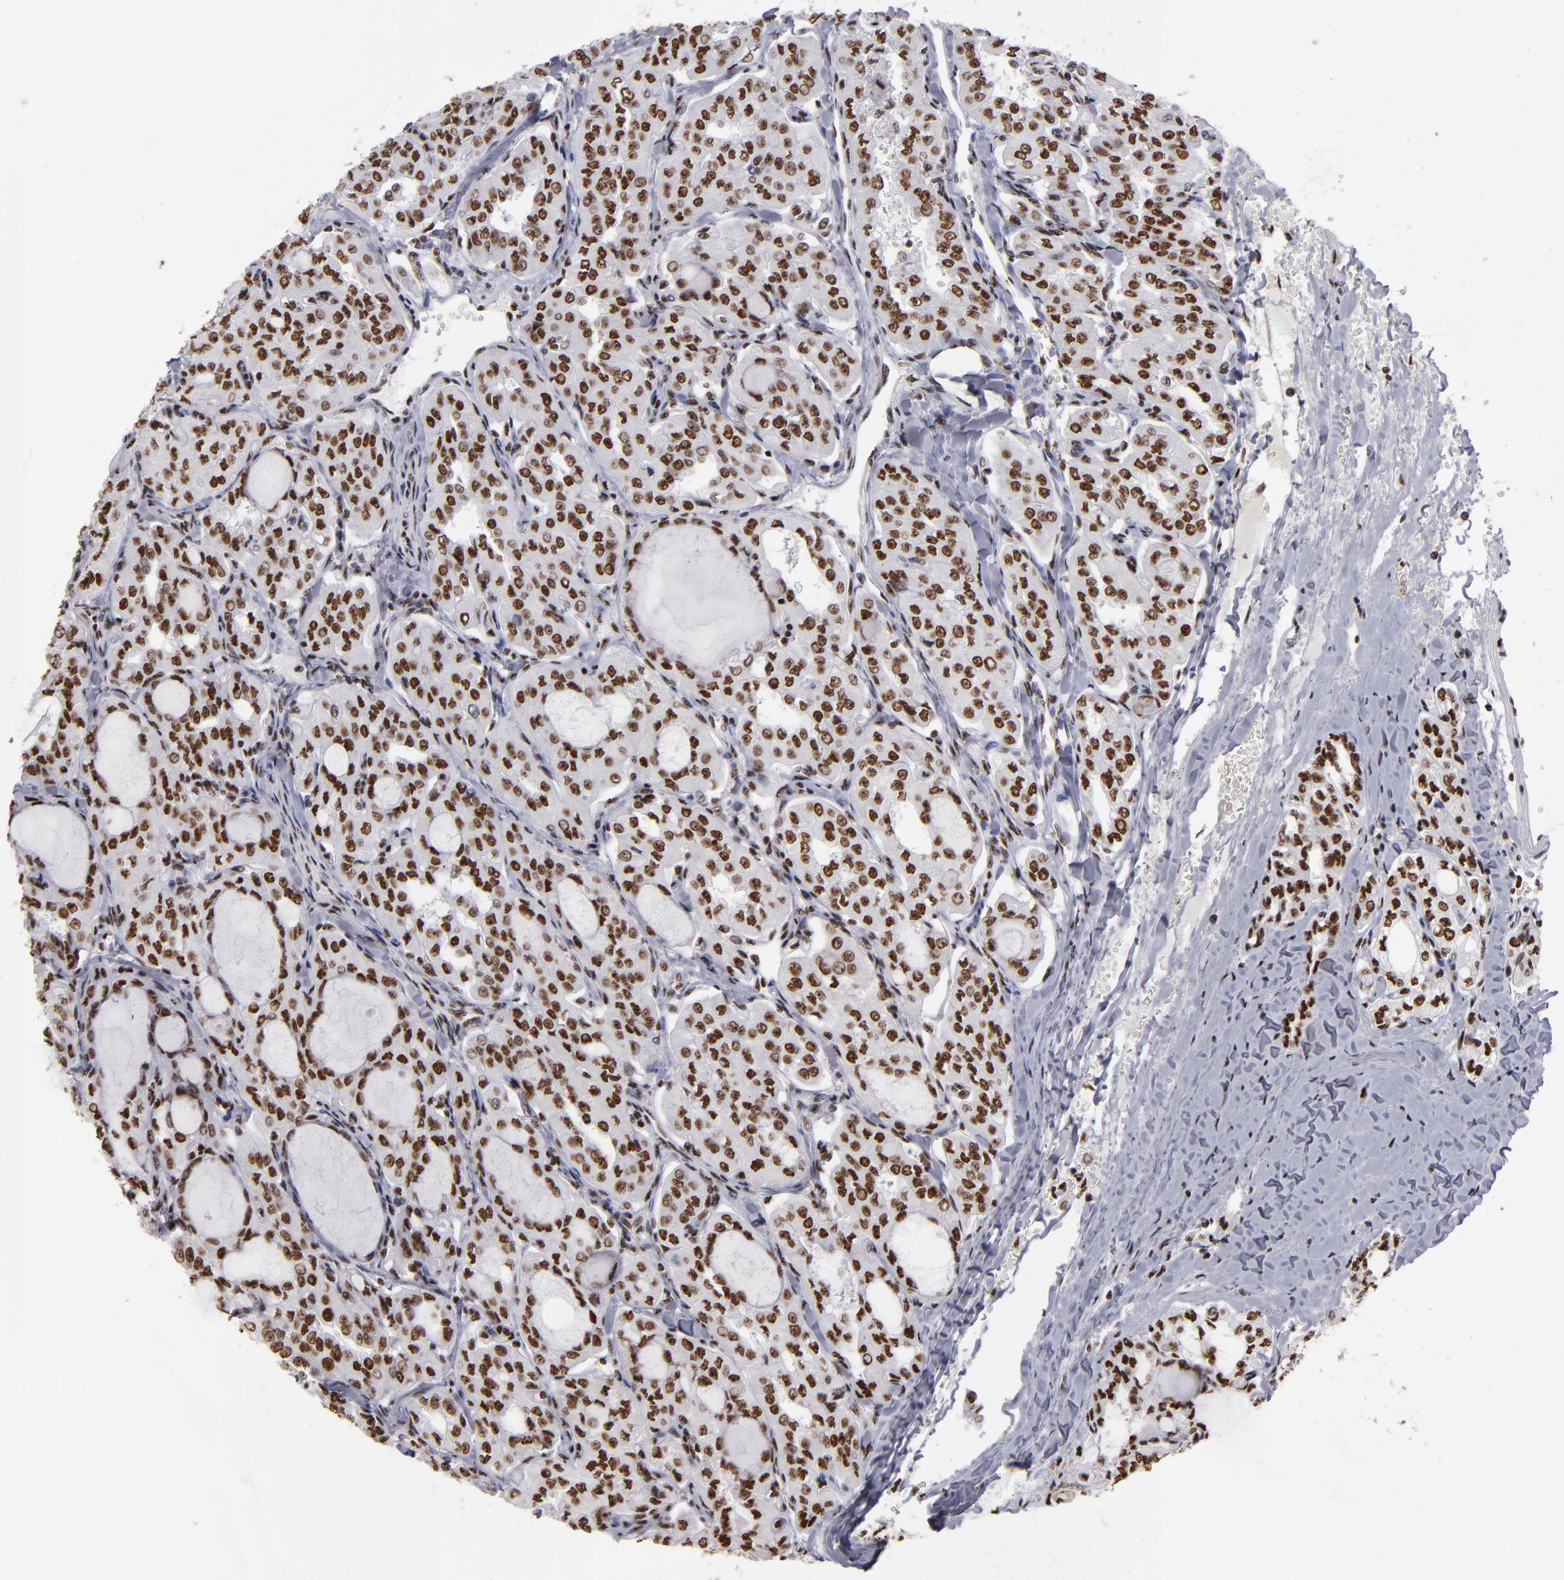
{"staining": {"intensity": "strong", "quantity": ">75%", "location": "nuclear"}, "tissue": "thyroid cancer", "cell_type": "Tumor cells", "image_type": "cancer", "snomed": [{"axis": "morphology", "description": "Papillary adenocarcinoma, NOS"}, {"axis": "topography", "description": "Thyroid gland"}], "caption": "Protein expression analysis of human thyroid papillary adenocarcinoma reveals strong nuclear positivity in approximately >75% of tumor cells. Immunohistochemistry (ihc) stains the protein in brown and the nuclei are stained blue.", "gene": "MRE11", "patient": {"sex": "male", "age": 20}}